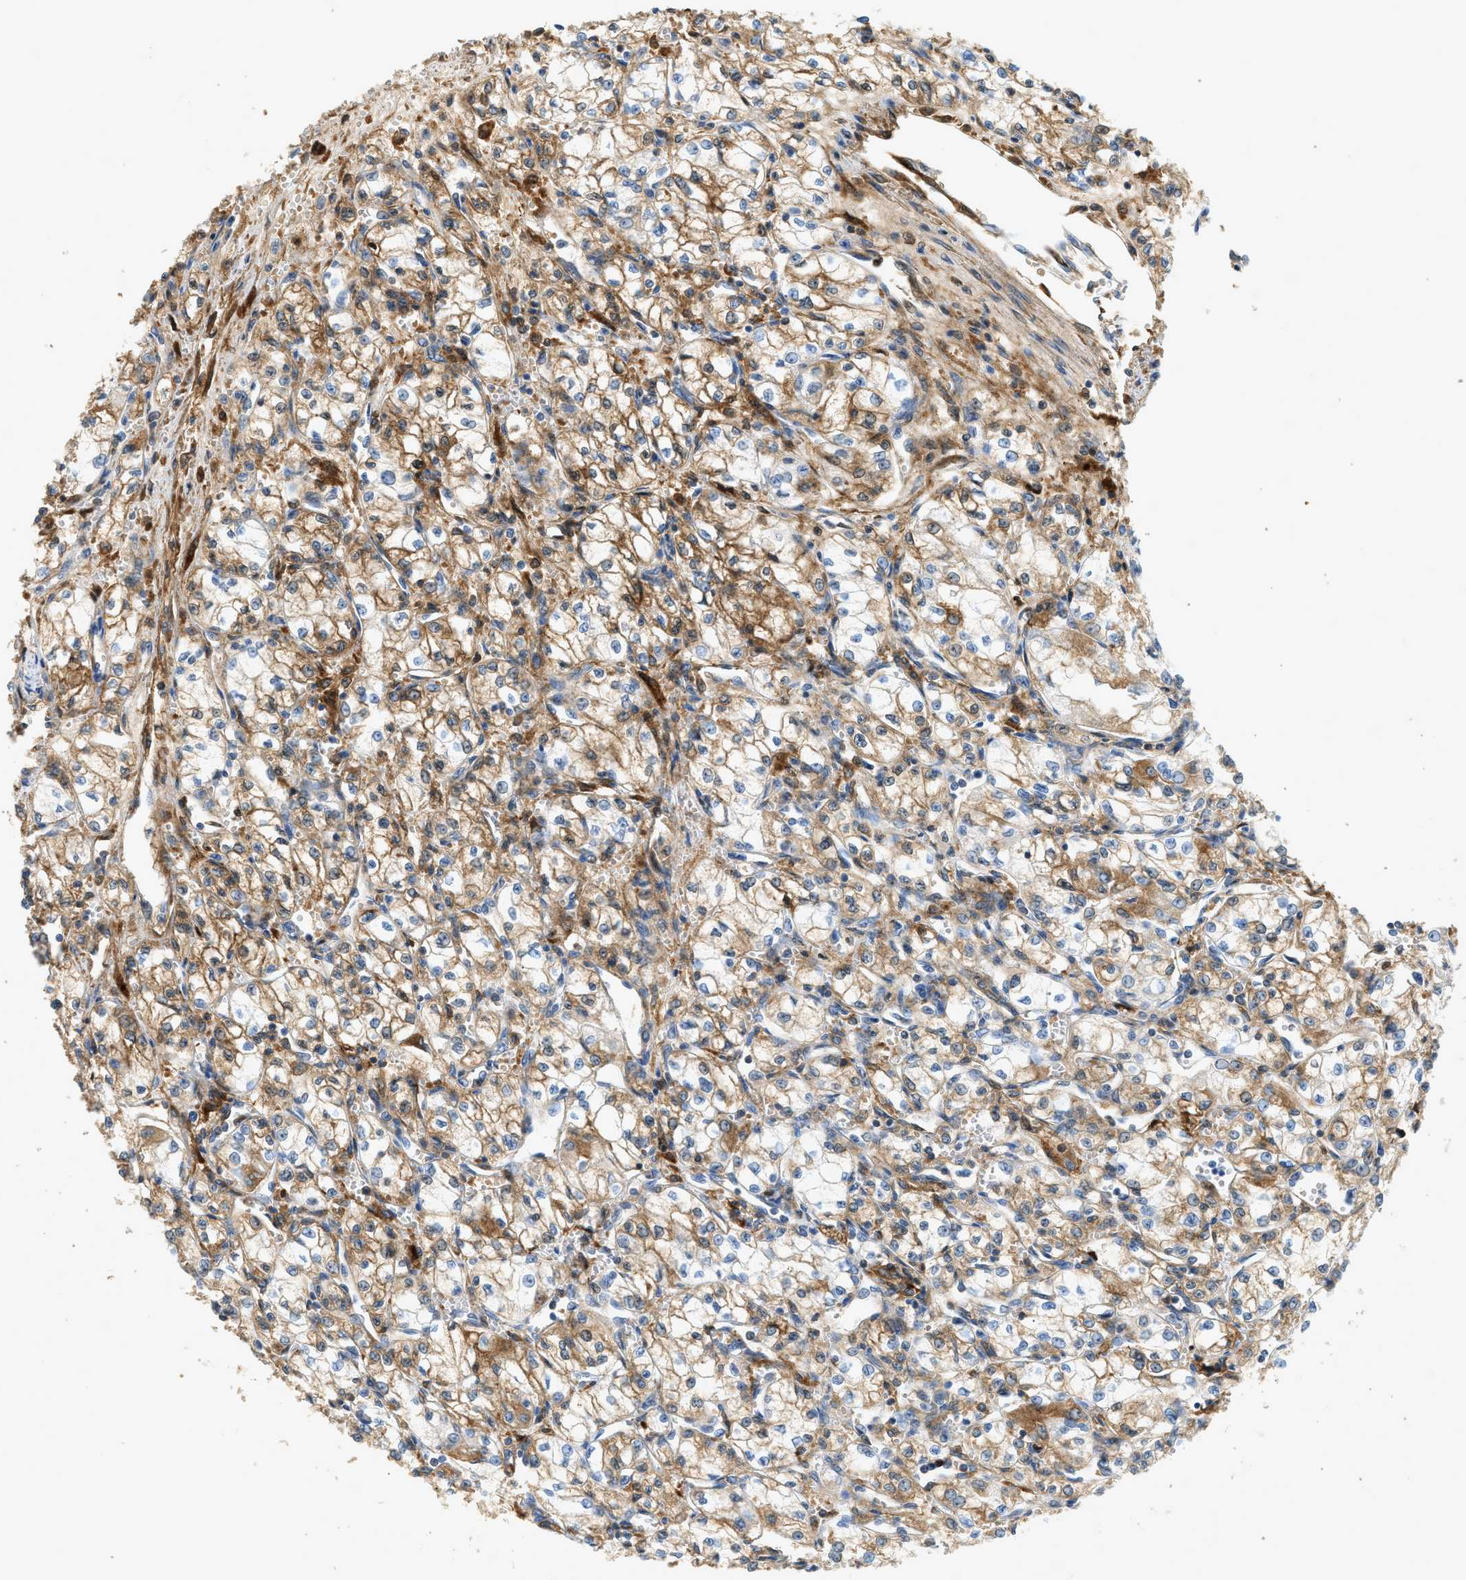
{"staining": {"intensity": "moderate", "quantity": ">75%", "location": "cytoplasmic/membranous"}, "tissue": "renal cancer", "cell_type": "Tumor cells", "image_type": "cancer", "snomed": [{"axis": "morphology", "description": "Normal tissue, NOS"}, {"axis": "morphology", "description": "Adenocarcinoma, NOS"}, {"axis": "topography", "description": "Kidney"}], "caption": "Immunohistochemical staining of human adenocarcinoma (renal) shows moderate cytoplasmic/membranous protein staining in about >75% of tumor cells.", "gene": "F2", "patient": {"sex": "male", "age": 59}}